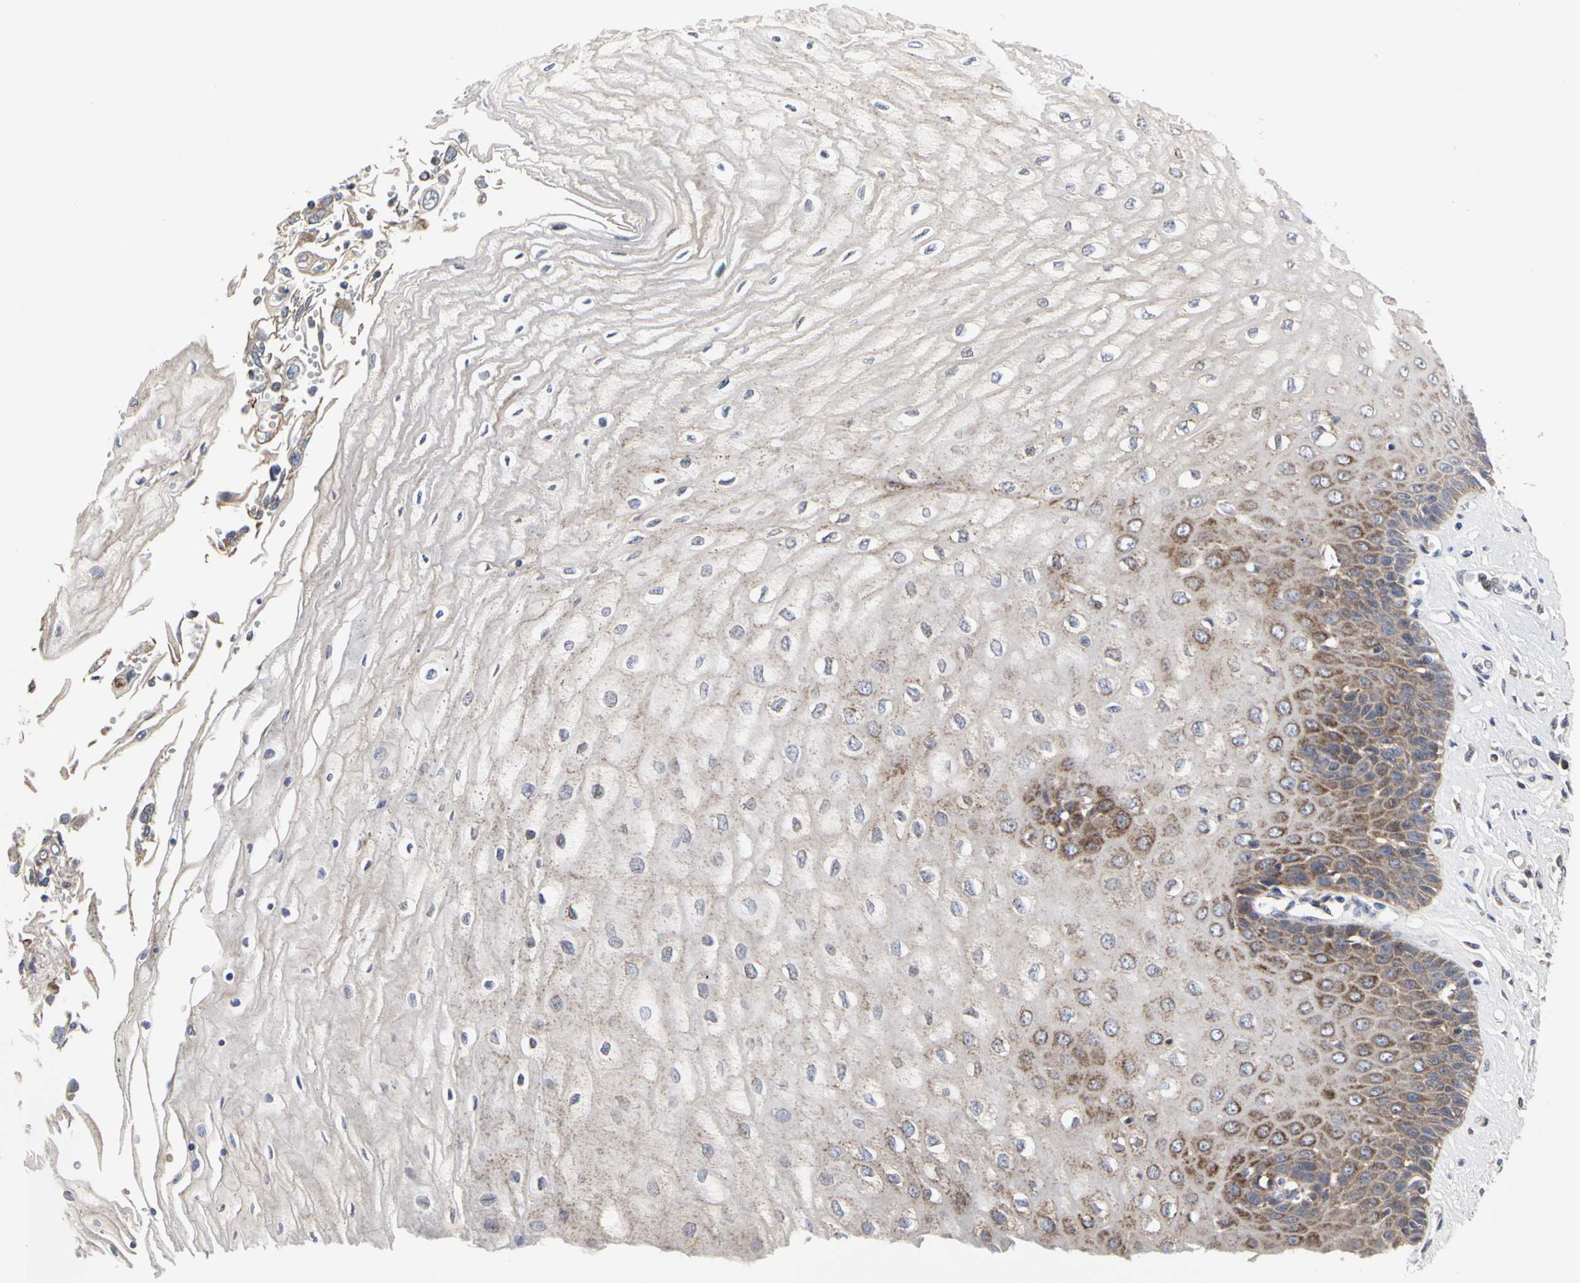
{"staining": {"intensity": "moderate", "quantity": "<25%", "location": "cytoplasmic/membranous"}, "tissue": "esophagus", "cell_type": "Squamous epithelial cells", "image_type": "normal", "snomed": [{"axis": "morphology", "description": "Normal tissue, NOS"}, {"axis": "topography", "description": "Esophagus"}], "caption": "The histopathology image displays immunohistochemical staining of normal esophagus. There is moderate cytoplasmic/membranous positivity is appreciated in about <25% of squamous epithelial cells. (IHC, brightfield microscopy, high magnification).", "gene": "TSKU", "patient": {"sex": "male", "age": 65}}